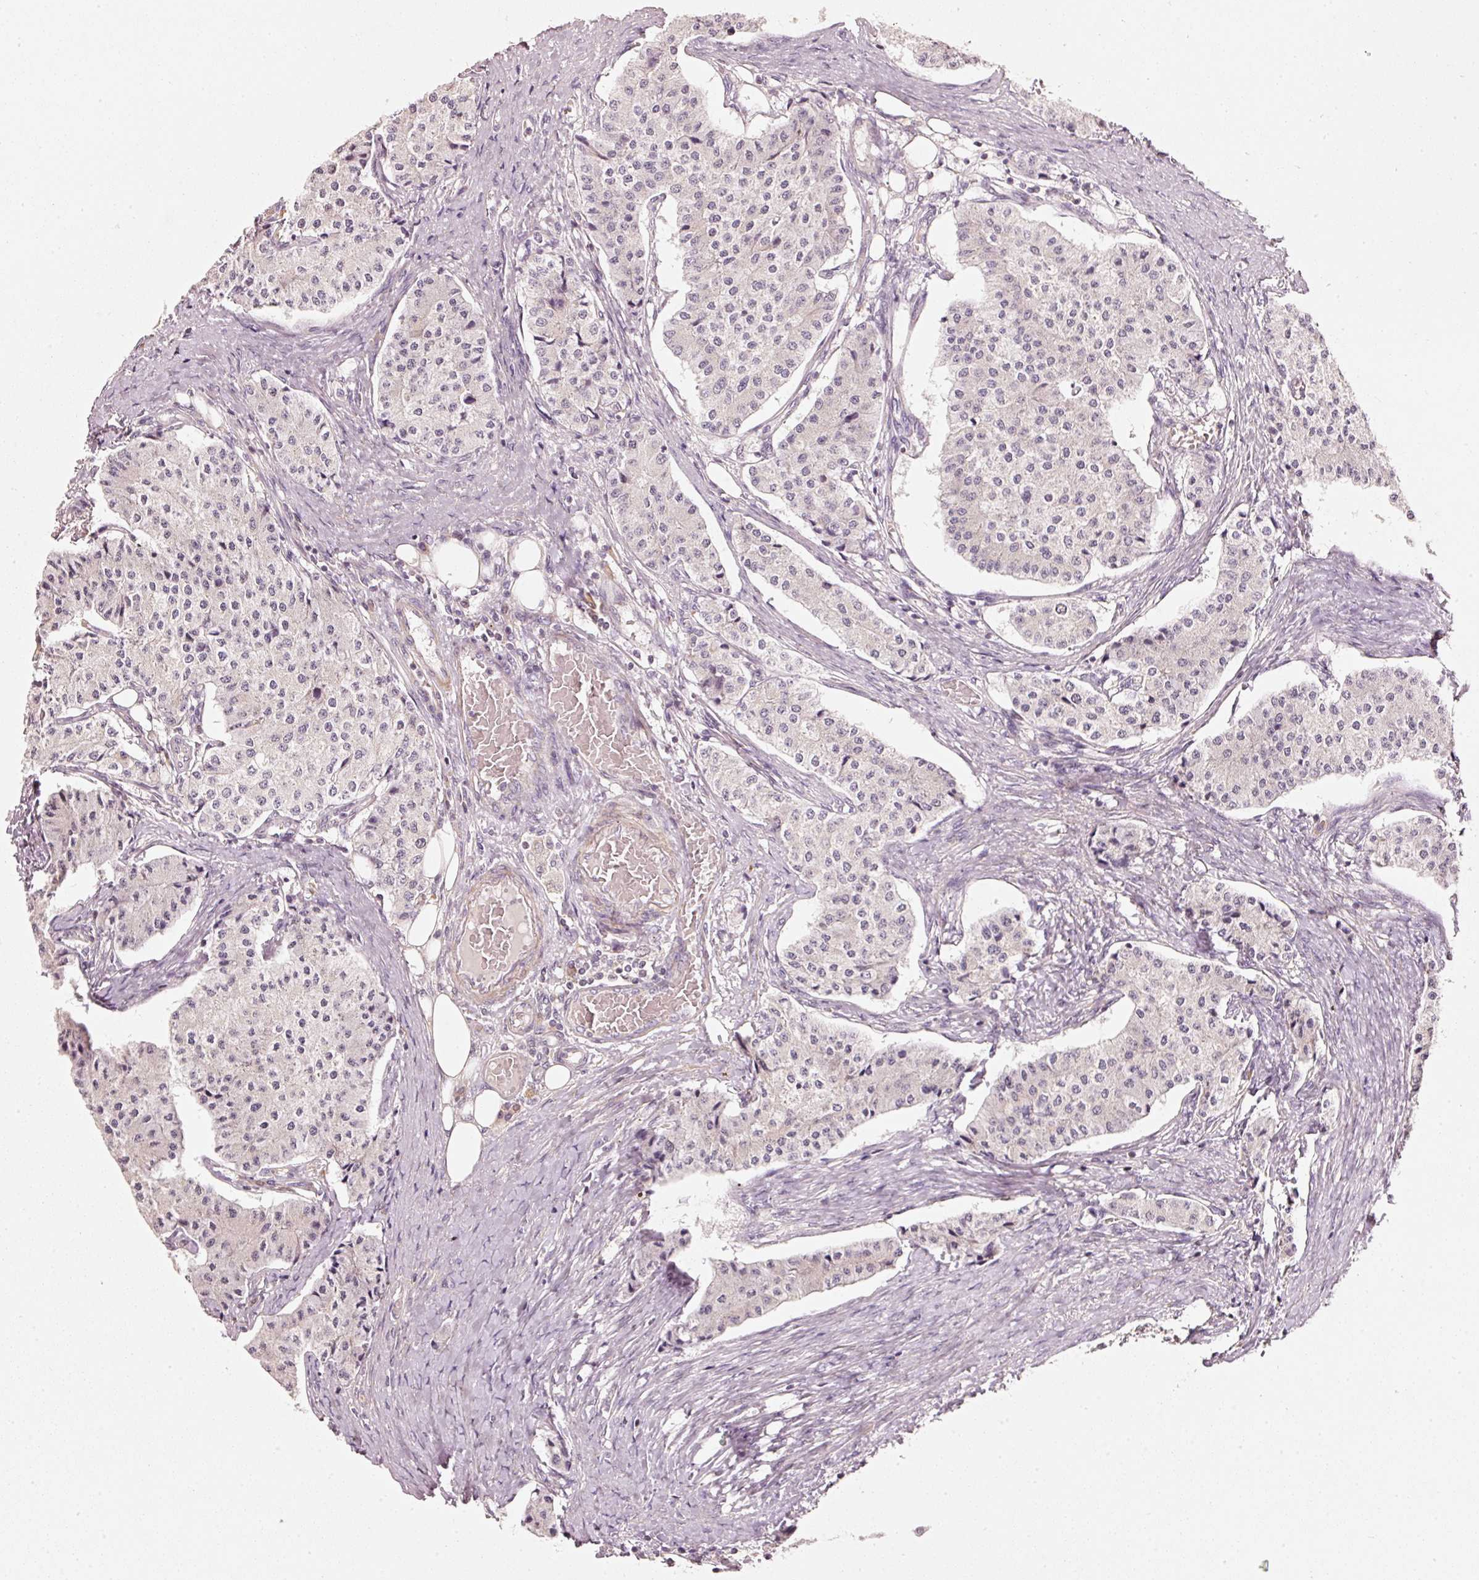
{"staining": {"intensity": "negative", "quantity": "none", "location": "none"}, "tissue": "carcinoid", "cell_type": "Tumor cells", "image_type": "cancer", "snomed": [{"axis": "morphology", "description": "Carcinoid, malignant, NOS"}, {"axis": "topography", "description": "Colon"}], "caption": "Micrograph shows no protein expression in tumor cells of carcinoid tissue. (DAB IHC with hematoxylin counter stain).", "gene": "ARHGAP22", "patient": {"sex": "female", "age": 52}}